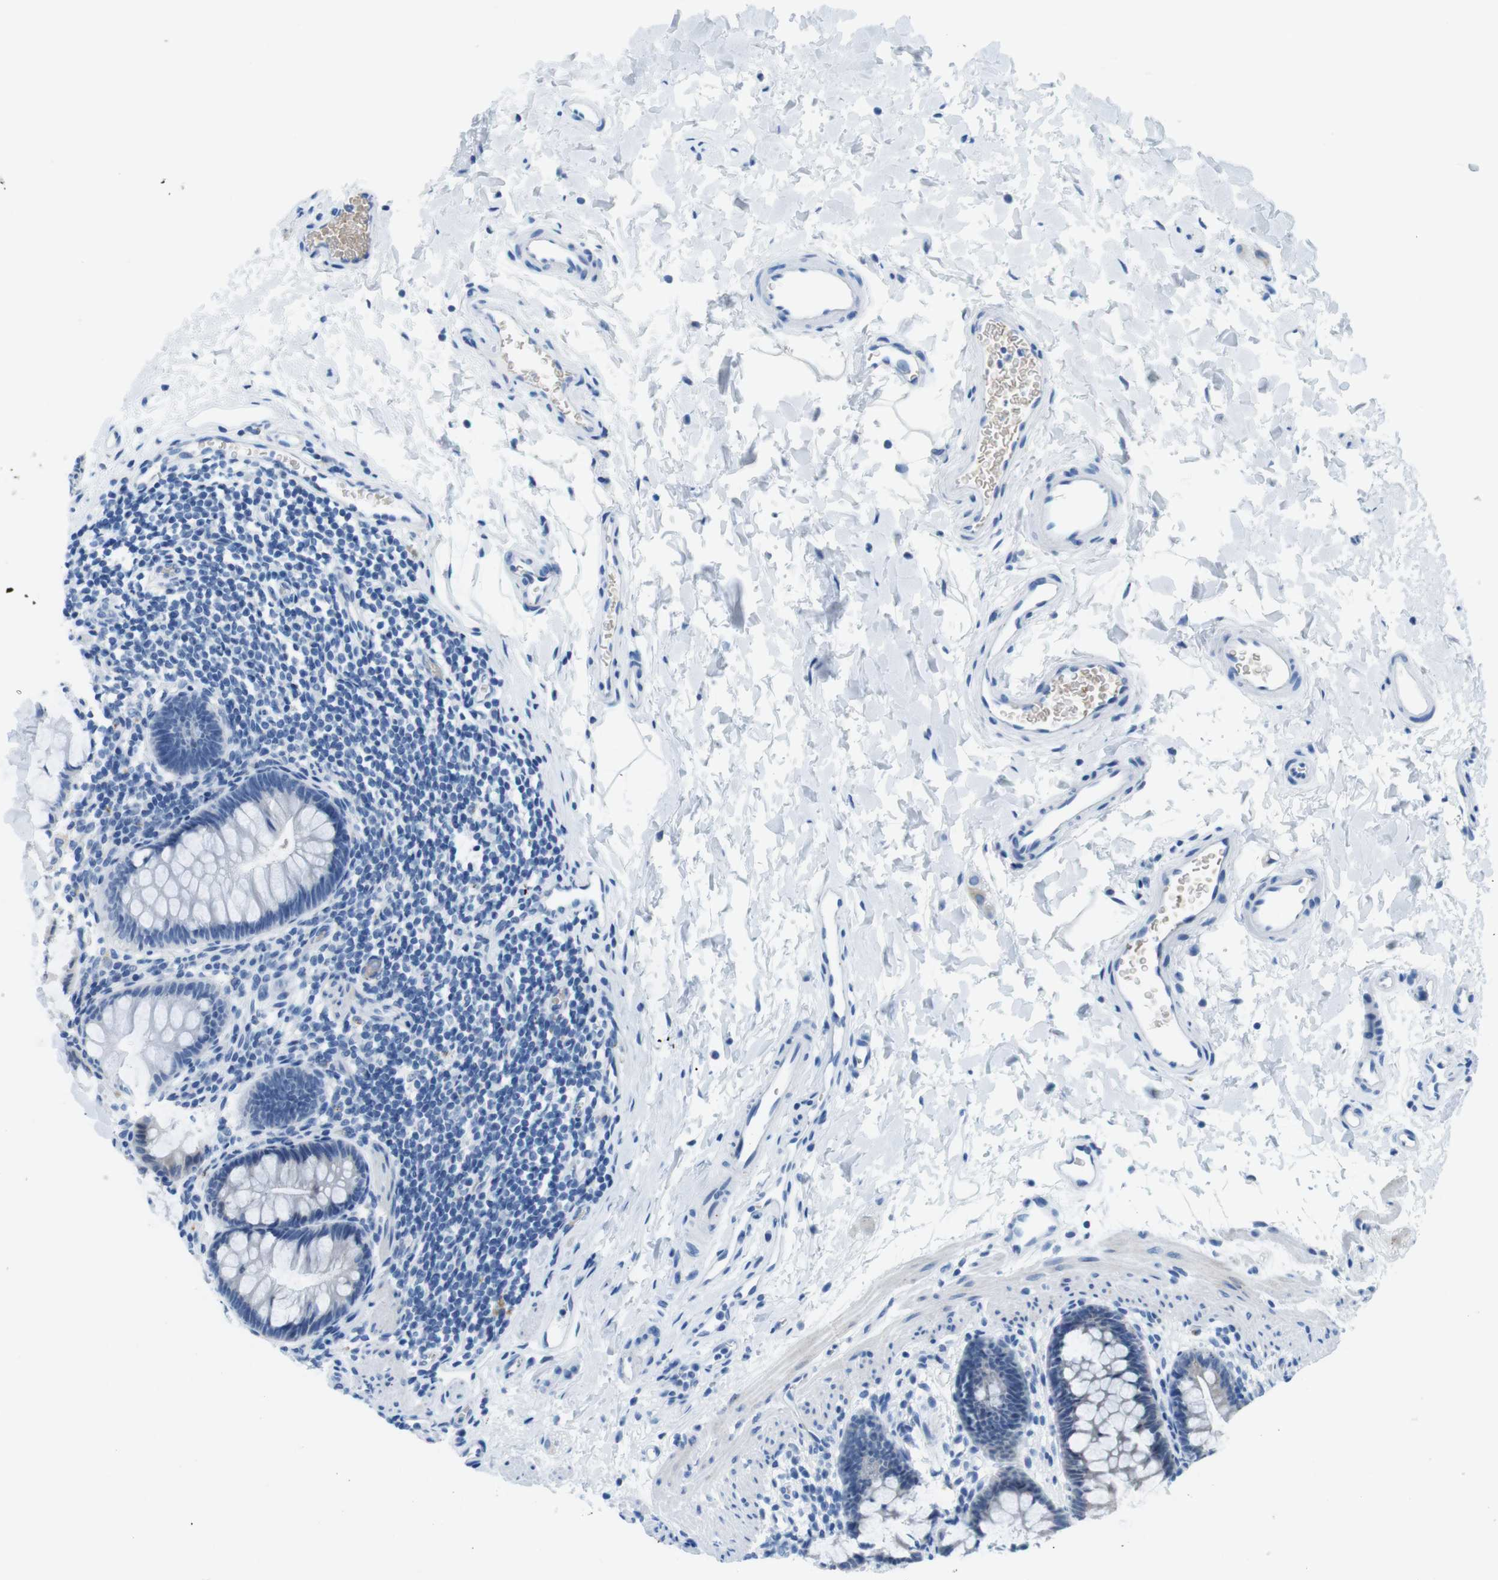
{"staining": {"intensity": "negative", "quantity": "none", "location": "none"}, "tissue": "rectum", "cell_type": "Glandular cells", "image_type": "normal", "snomed": [{"axis": "morphology", "description": "Normal tissue, NOS"}, {"axis": "topography", "description": "Rectum"}], "caption": "High power microscopy micrograph of an IHC micrograph of unremarkable rectum, revealing no significant expression in glandular cells.", "gene": "TFAP2C", "patient": {"sex": "female", "age": 24}}